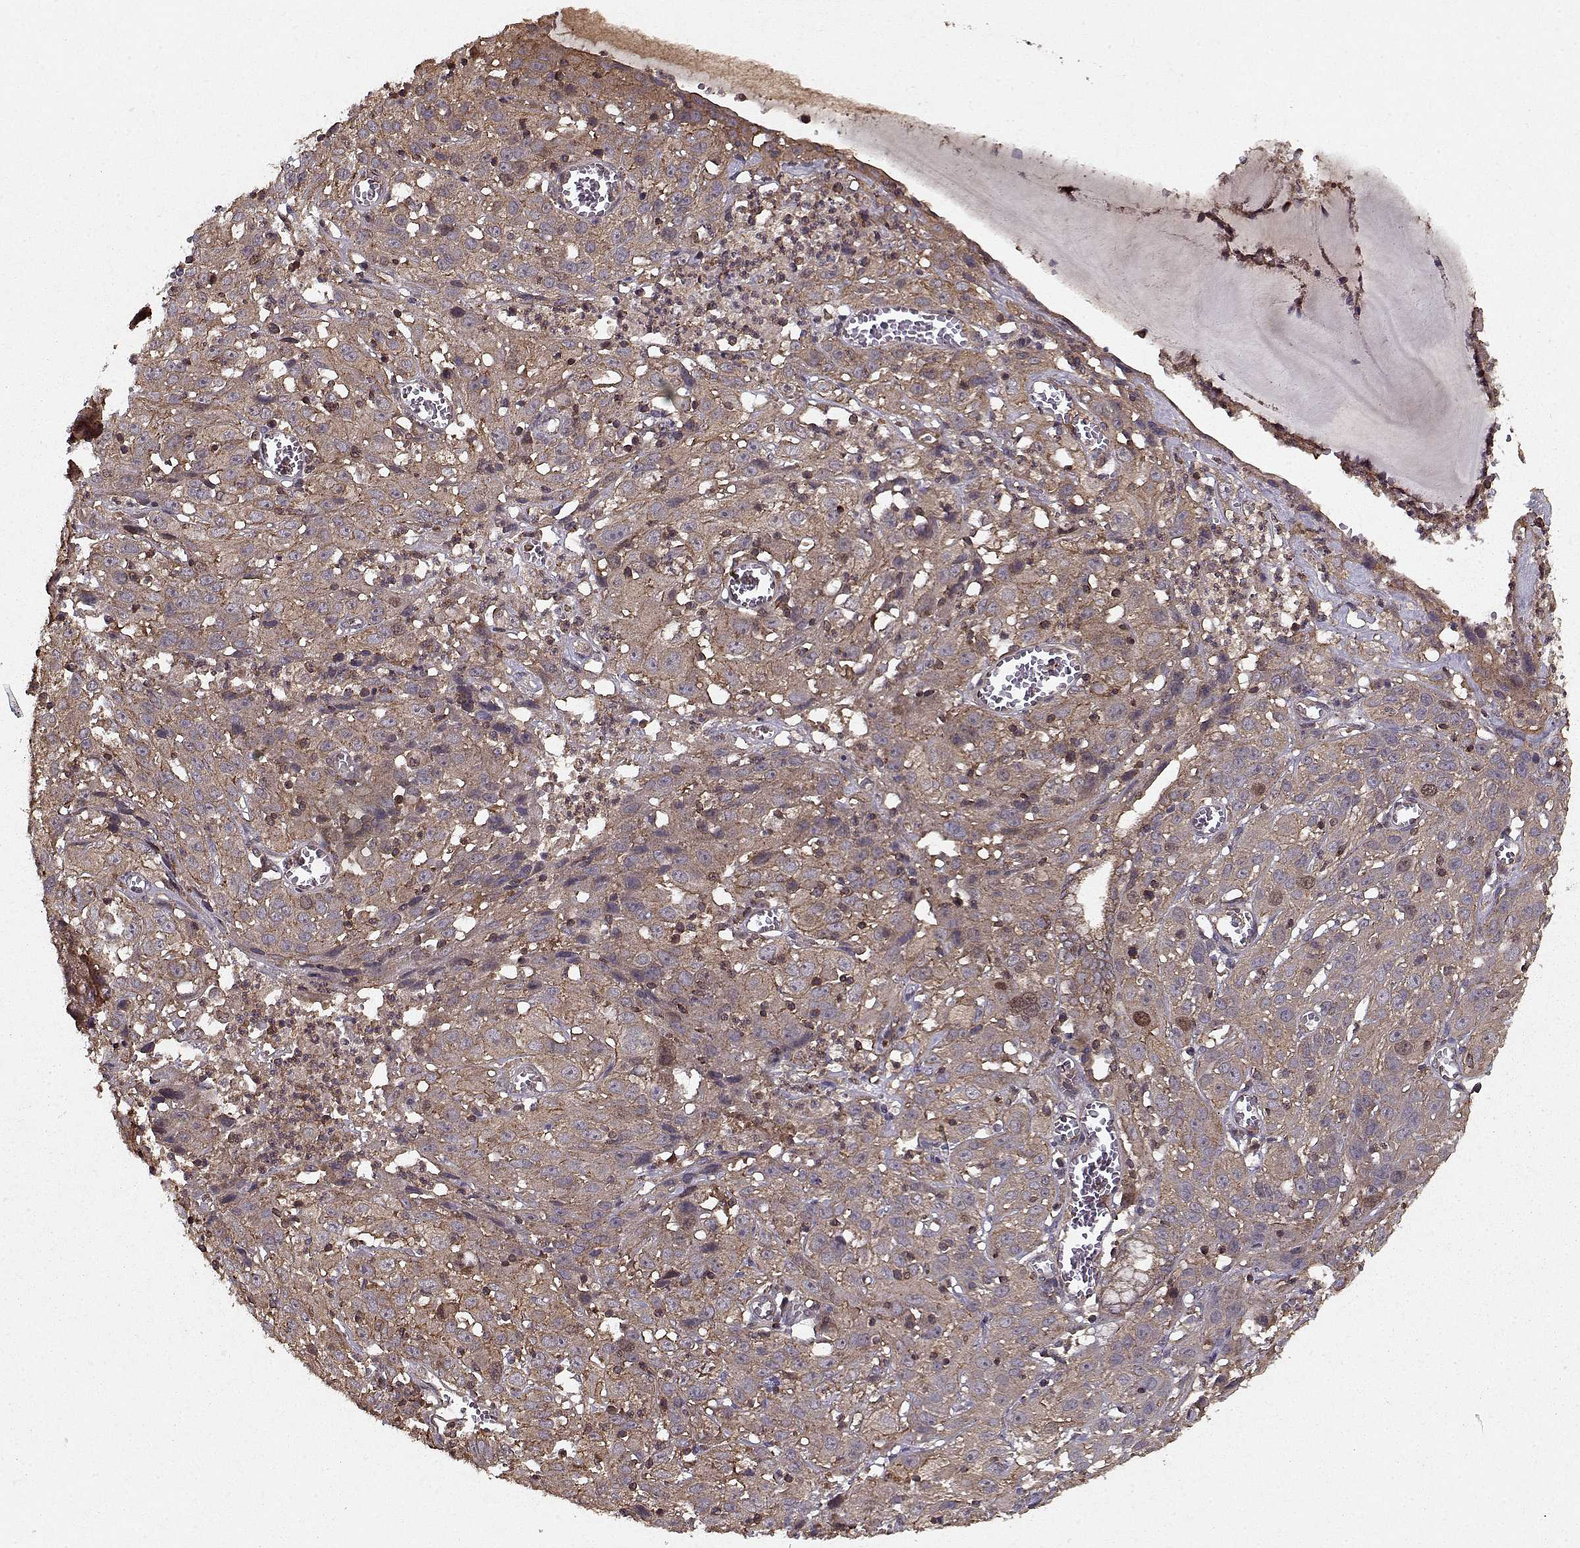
{"staining": {"intensity": "weak", "quantity": ">75%", "location": "cytoplasmic/membranous"}, "tissue": "cervical cancer", "cell_type": "Tumor cells", "image_type": "cancer", "snomed": [{"axis": "morphology", "description": "Squamous cell carcinoma, NOS"}, {"axis": "topography", "description": "Cervix"}], "caption": "Protein expression analysis of cervical cancer (squamous cell carcinoma) demonstrates weak cytoplasmic/membranous expression in about >75% of tumor cells.", "gene": "PPP1R12A", "patient": {"sex": "female", "age": 32}}